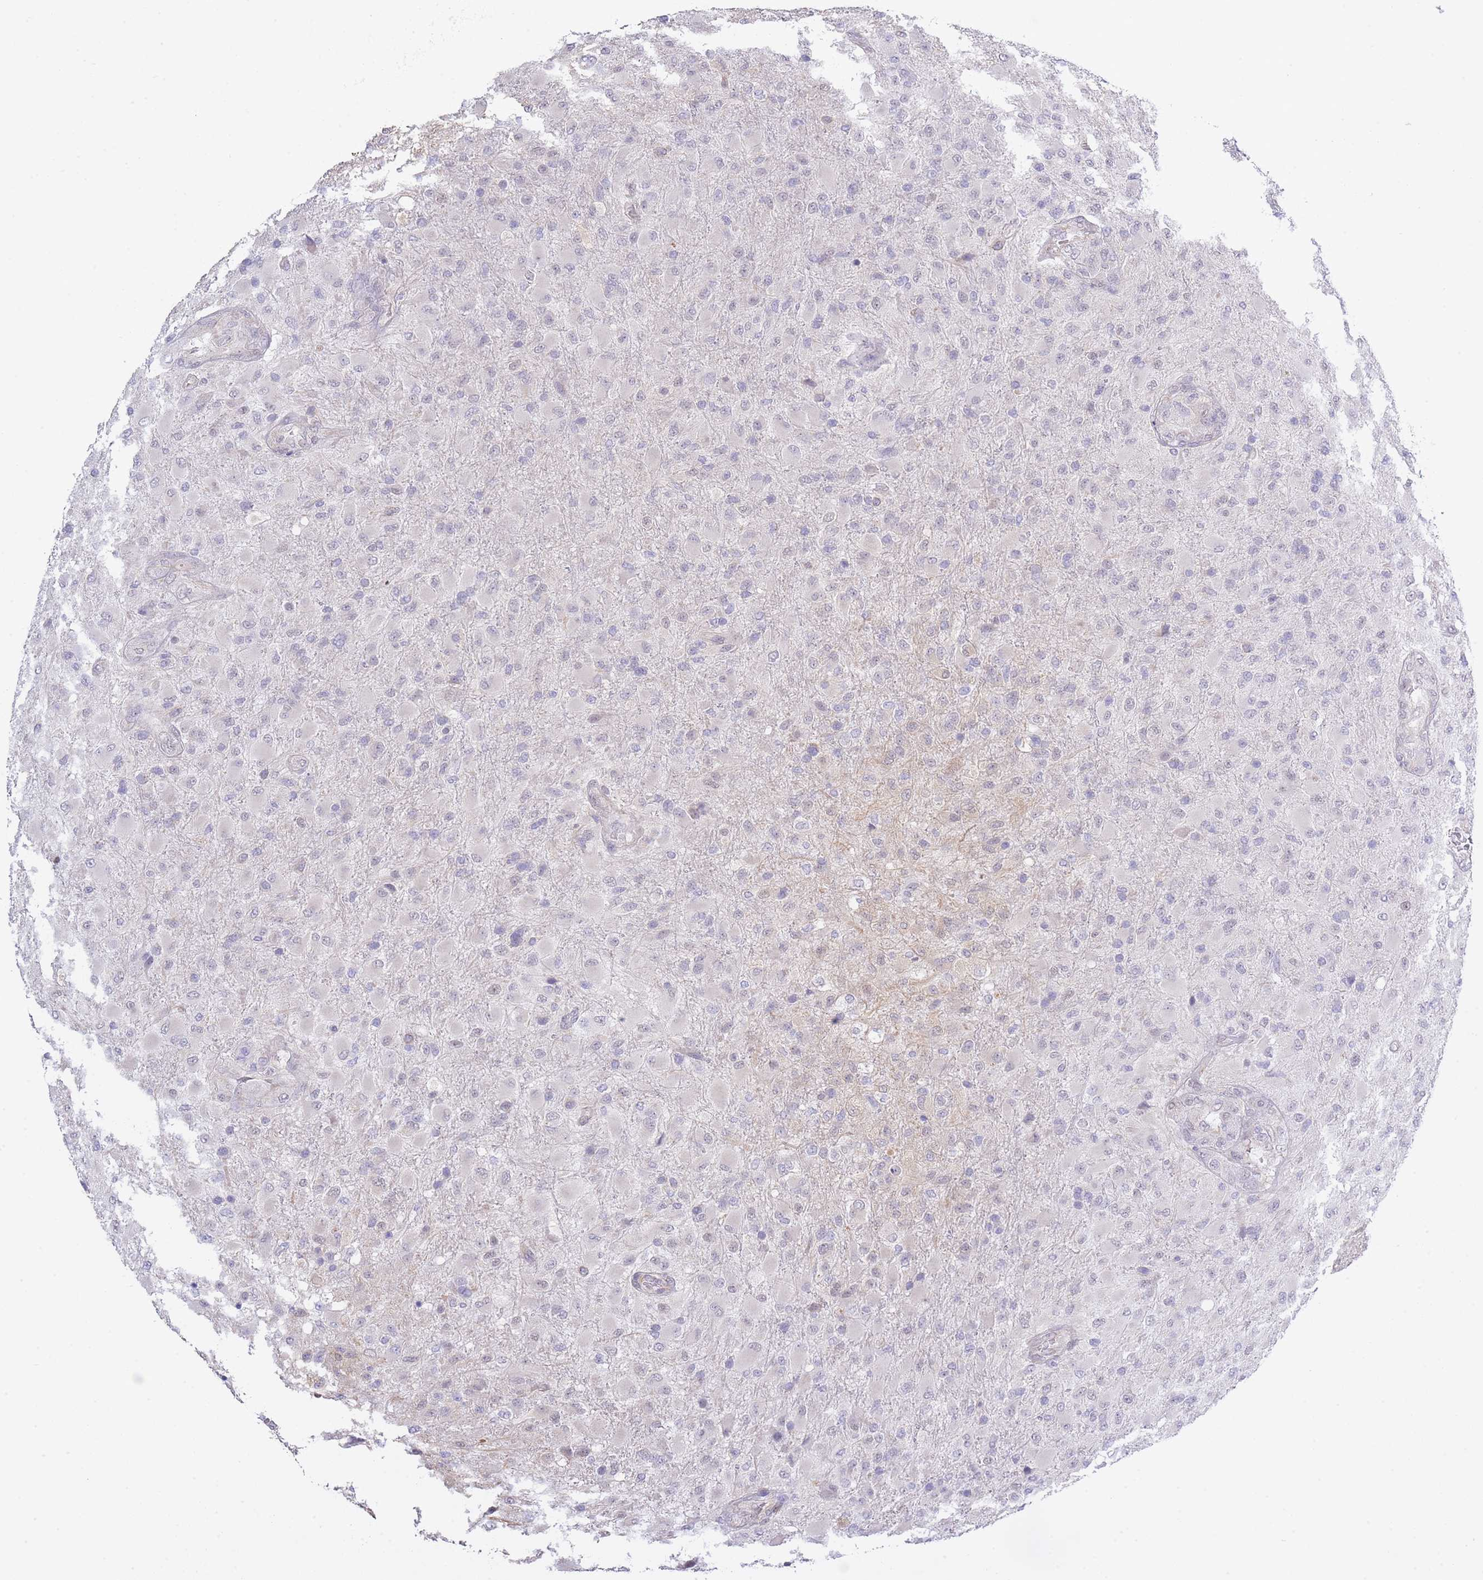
{"staining": {"intensity": "negative", "quantity": "none", "location": "none"}, "tissue": "glioma", "cell_type": "Tumor cells", "image_type": "cancer", "snomed": [{"axis": "morphology", "description": "Glioma, malignant, Low grade"}, {"axis": "topography", "description": "Brain"}], "caption": "Immunohistochemical staining of human glioma displays no significant expression in tumor cells.", "gene": "CTBP1", "patient": {"sex": "male", "age": 65}}